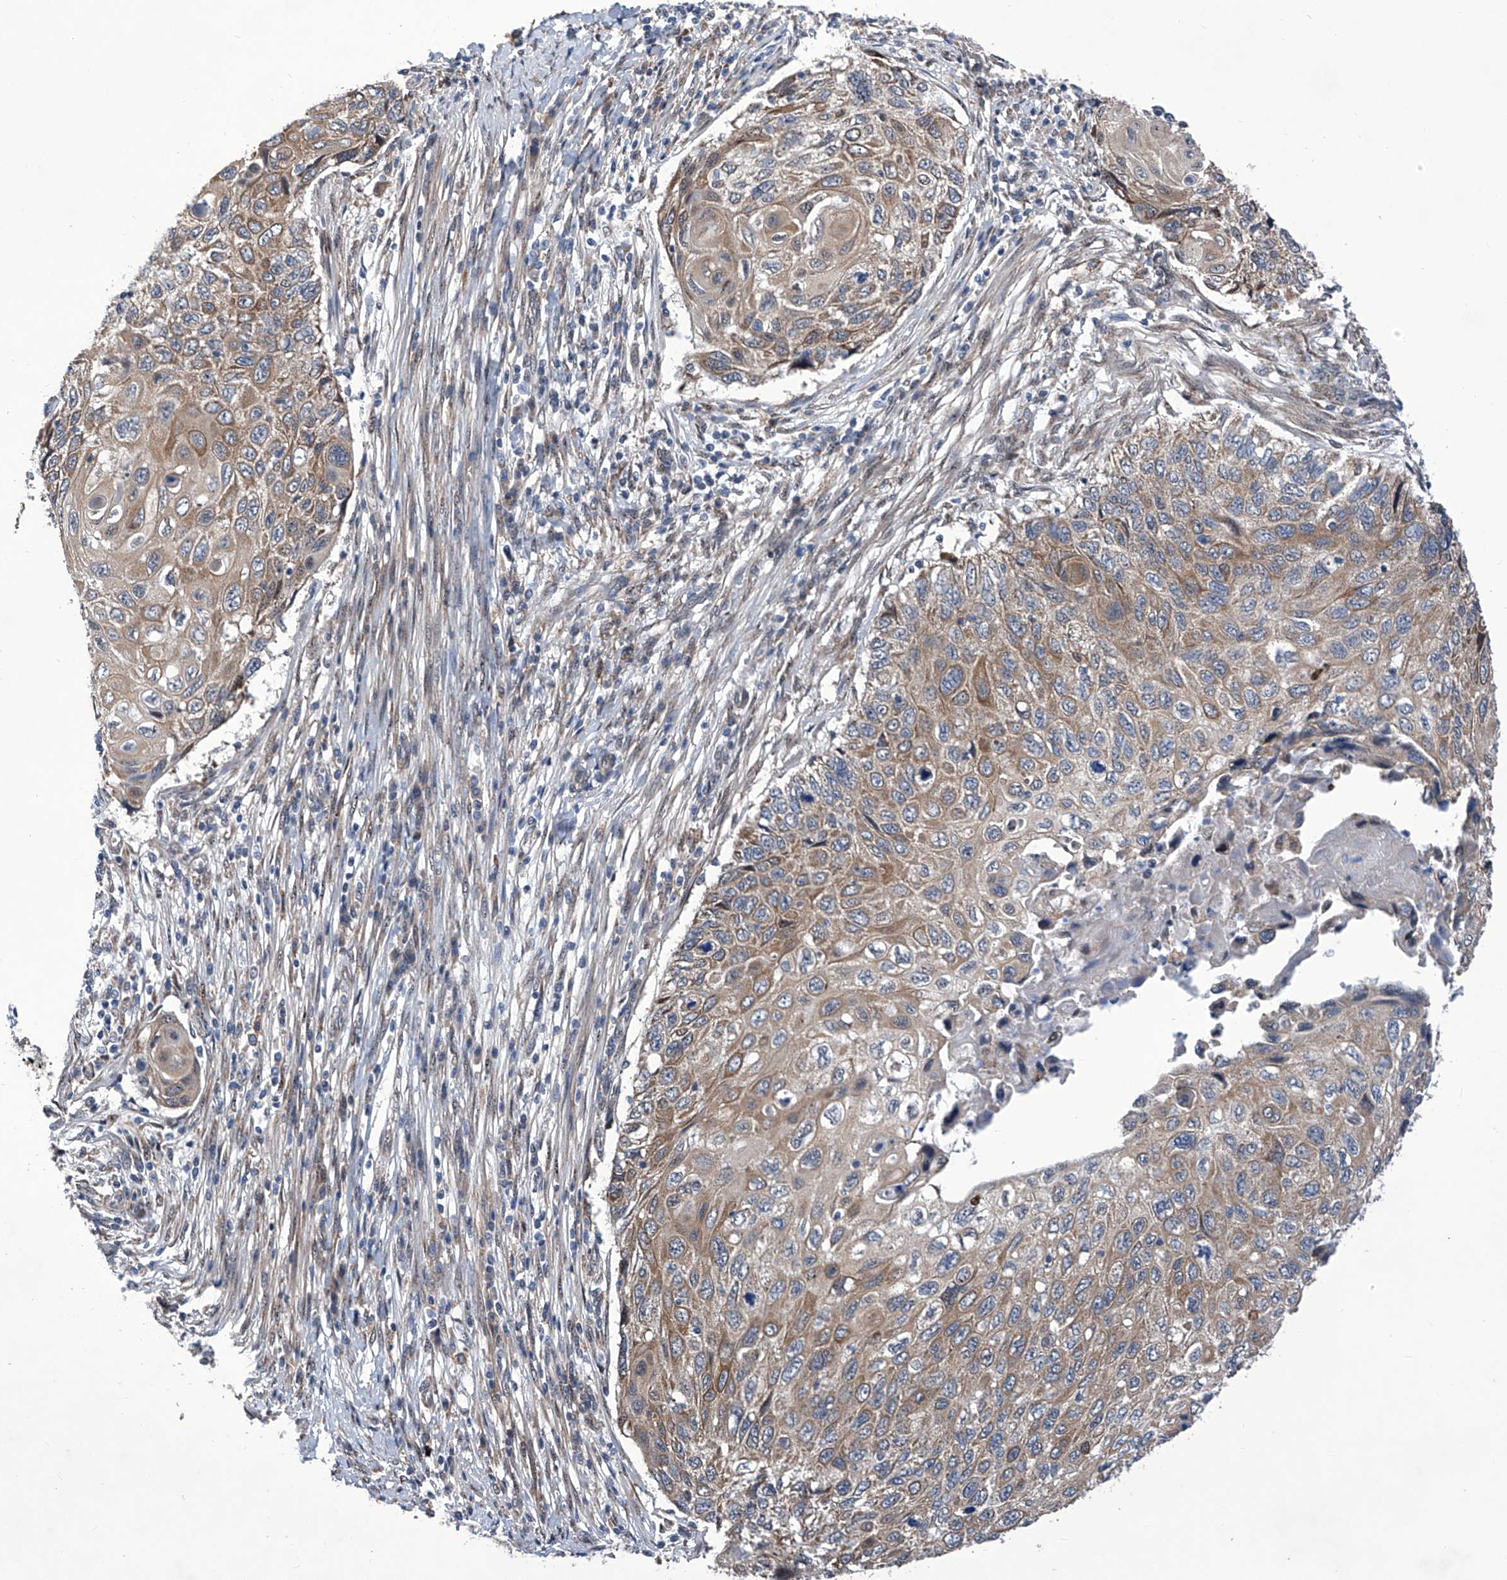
{"staining": {"intensity": "moderate", "quantity": ">75%", "location": "cytoplasmic/membranous"}, "tissue": "cervical cancer", "cell_type": "Tumor cells", "image_type": "cancer", "snomed": [{"axis": "morphology", "description": "Squamous cell carcinoma, NOS"}, {"axis": "topography", "description": "Cervix"}], "caption": "Human cervical squamous cell carcinoma stained with a brown dye shows moderate cytoplasmic/membranous positive staining in approximately >75% of tumor cells.", "gene": "KTI12", "patient": {"sex": "female", "age": 70}}